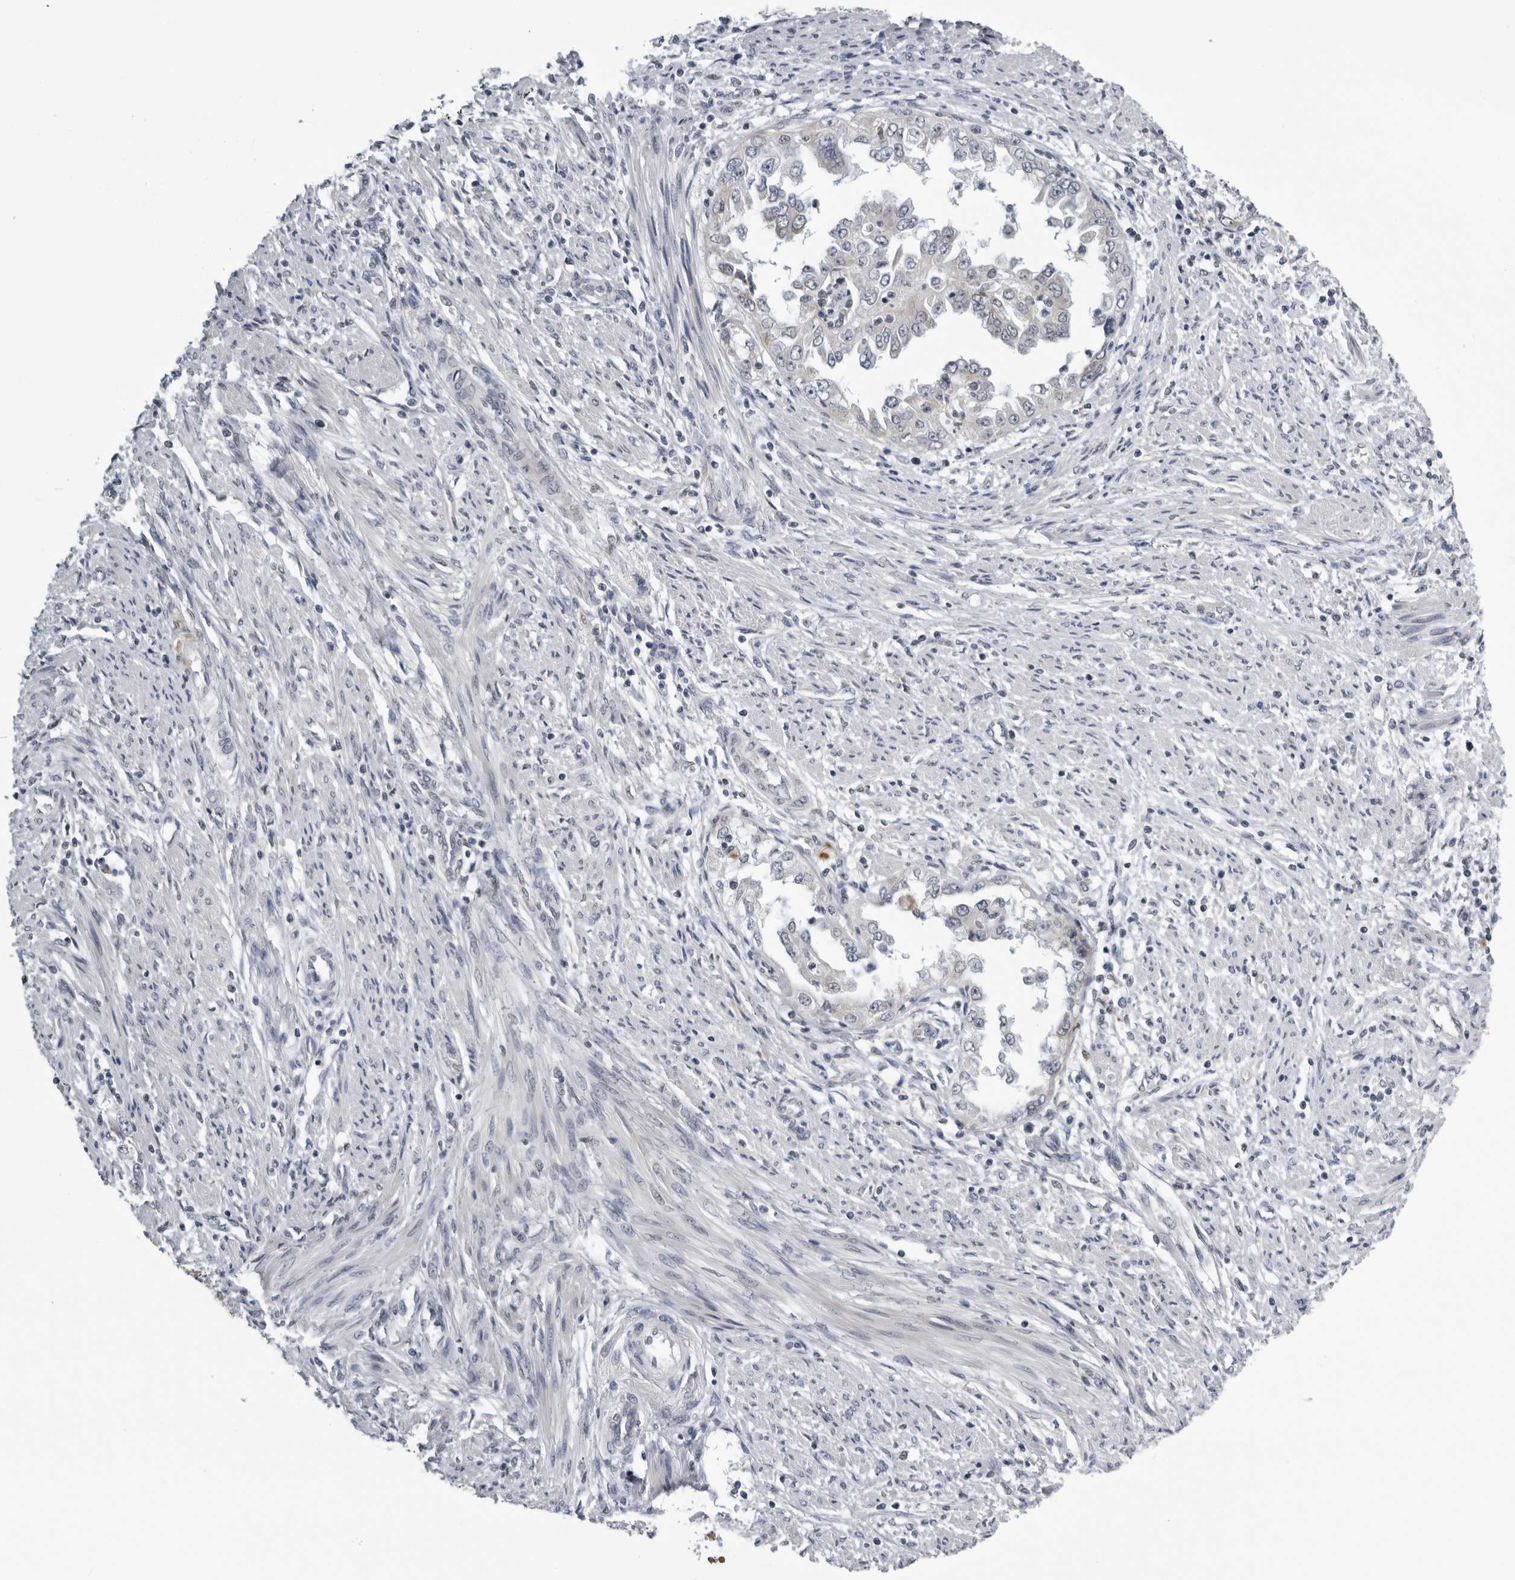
{"staining": {"intensity": "moderate", "quantity": "25%-75%", "location": "cytoplasmic/membranous"}, "tissue": "endometrial cancer", "cell_type": "Tumor cells", "image_type": "cancer", "snomed": [{"axis": "morphology", "description": "Adenocarcinoma, NOS"}, {"axis": "topography", "description": "Endometrium"}], "caption": "Endometrial cancer stained with a brown dye displays moderate cytoplasmic/membranous positive positivity in about 25%-75% of tumor cells.", "gene": "CPT2", "patient": {"sex": "female", "age": 85}}